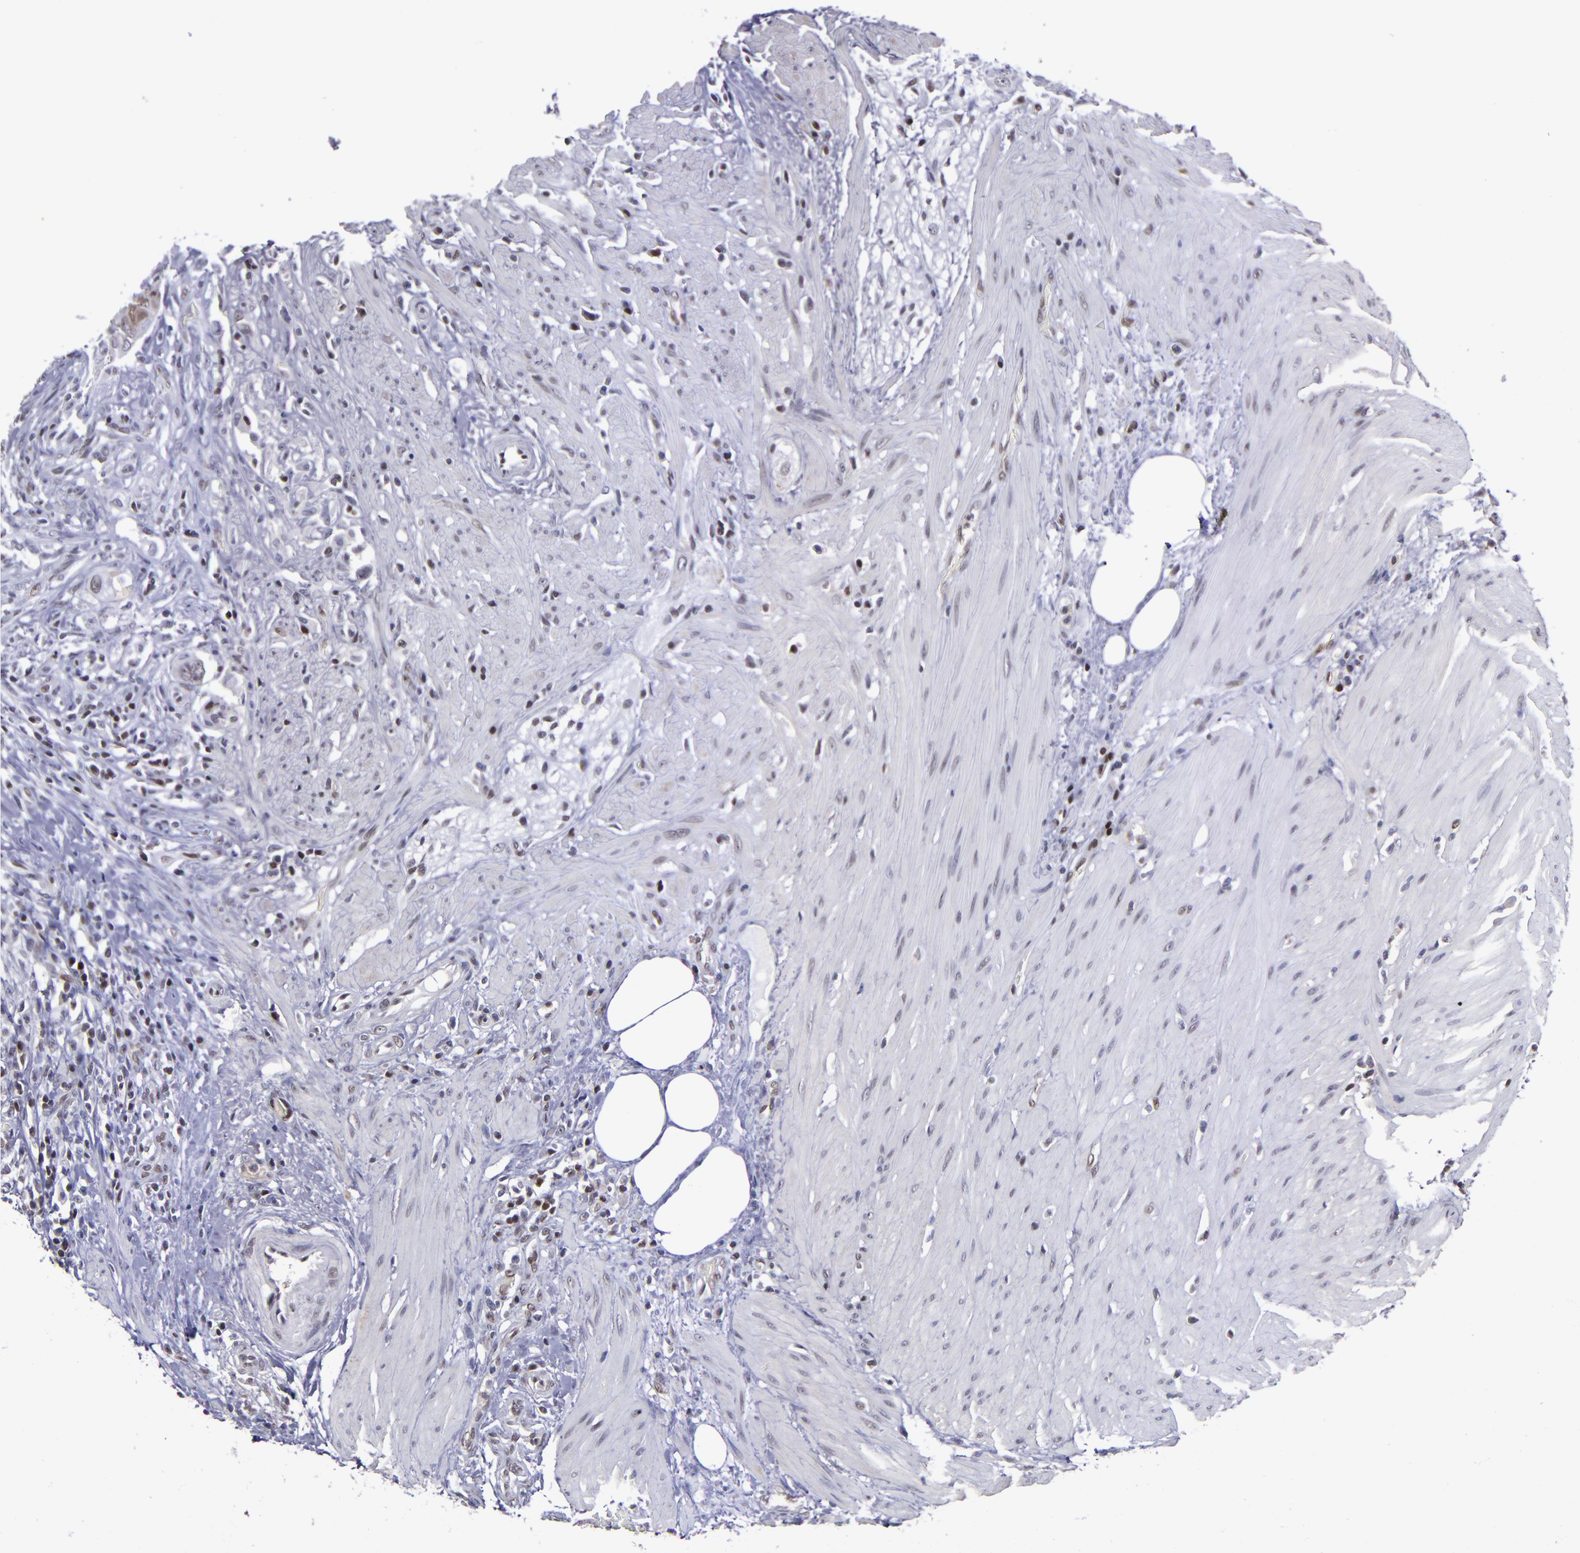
{"staining": {"intensity": "strong", "quantity": ">75%", "location": "cytoplasmic/membranous,nuclear"}, "tissue": "colorectal cancer", "cell_type": "Tumor cells", "image_type": "cancer", "snomed": [{"axis": "morphology", "description": "Adenocarcinoma, NOS"}, {"axis": "topography", "description": "Rectum"}], "caption": "Immunohistochemical staining of colorectal cancer exhibits high levels of strong cytoplasmic/membranous and nuclear protein positivity in about >75% of tumor cells.", "gene": "MGMT", "patient": {"sex": "male", "age": 53}}